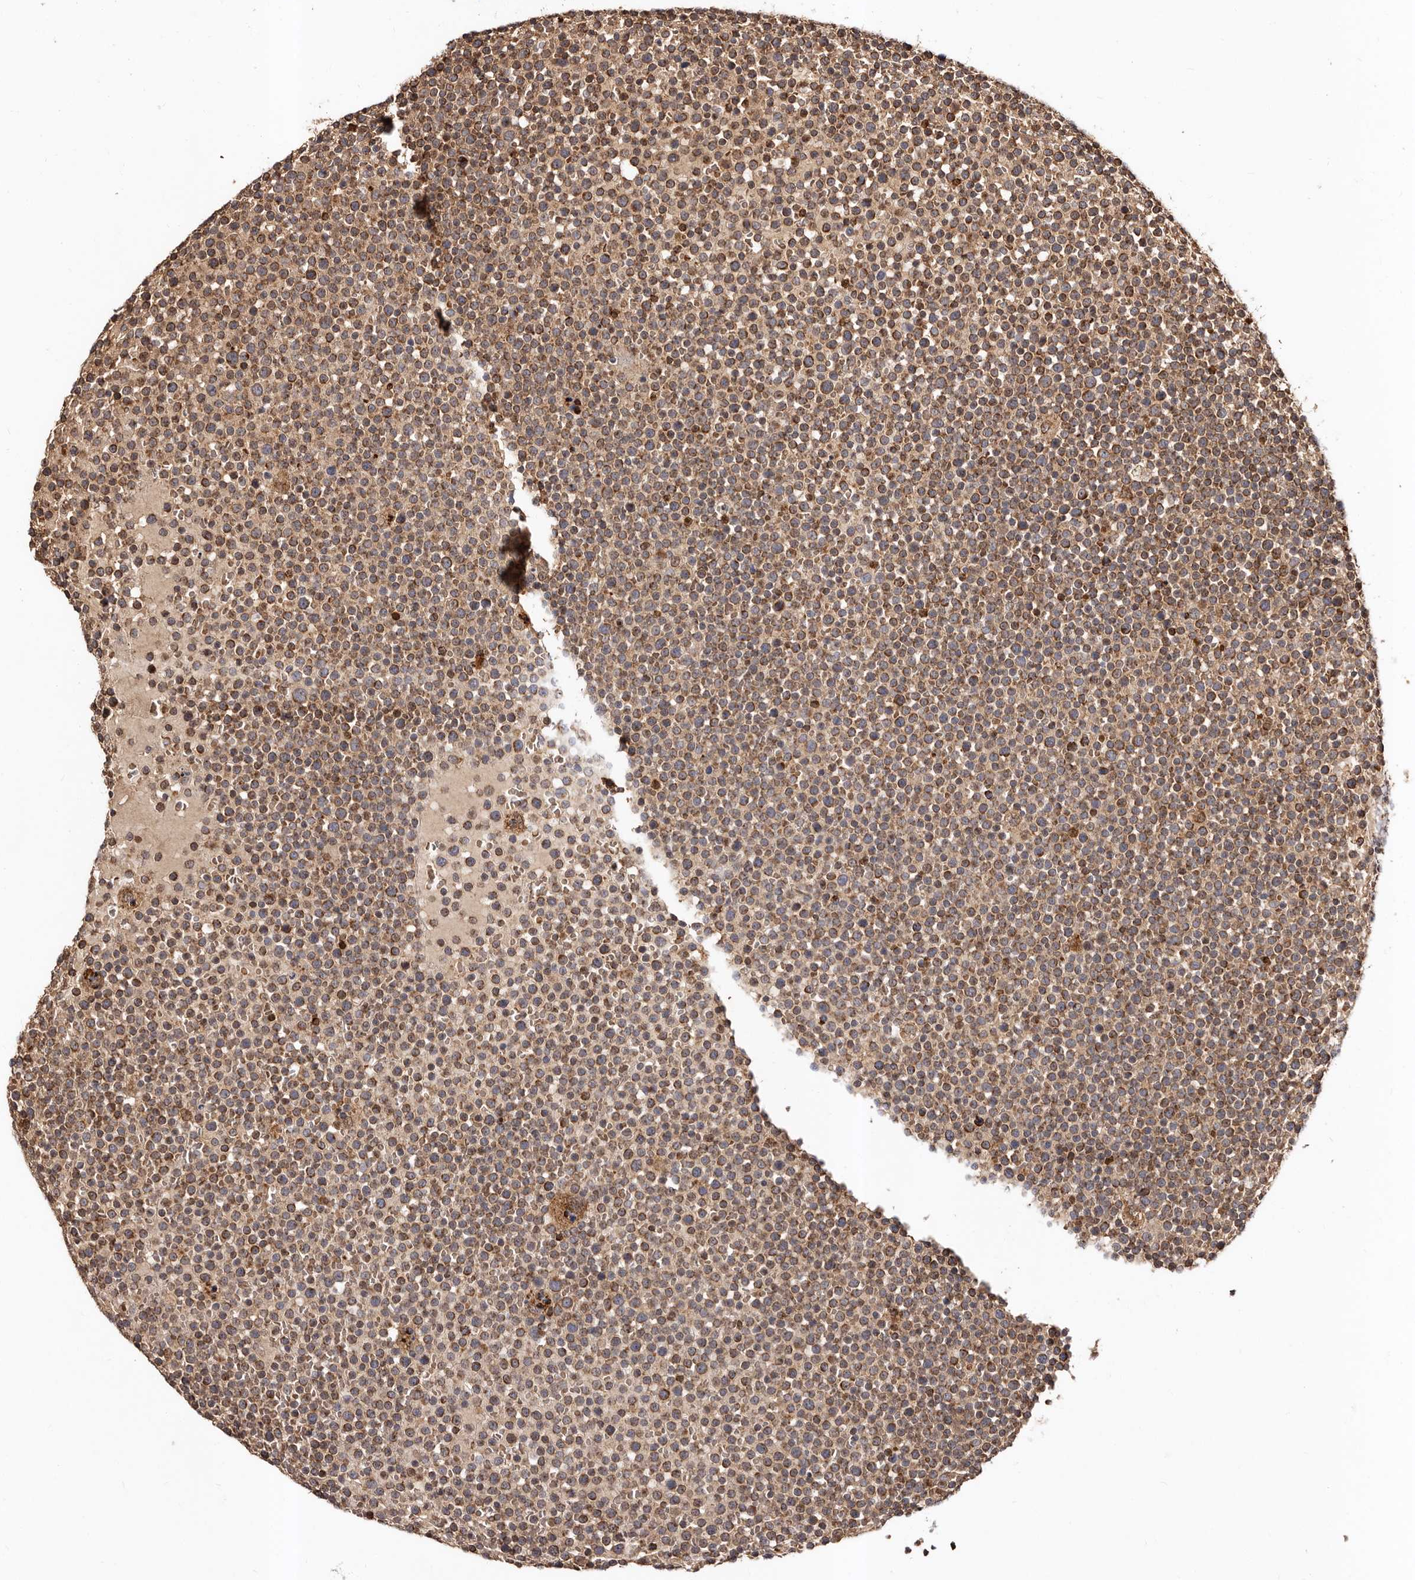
{"staining": {"intensity": "moderate", "quantity": ">75%", "location": "cytoplasmic/membranous"}, "tissue": "lymphoma", "cell_type": "Tumor cells", "image_type": "cancer", "snomed": [{"axis": "morphology", "description": "Malignant lymphoma, non-Hodgkin's type, High grade"}, {"axis": "topography", "description": "Lymph node"}], "caption": "A brown stain shows moderate cytoplasmic/membranous positivity of a protein in high-grade malignant lymphoma, non-Hodgkin's type tumor cells.", "gene": "BAX", "patient": {"sex": "male", "age": 61}}